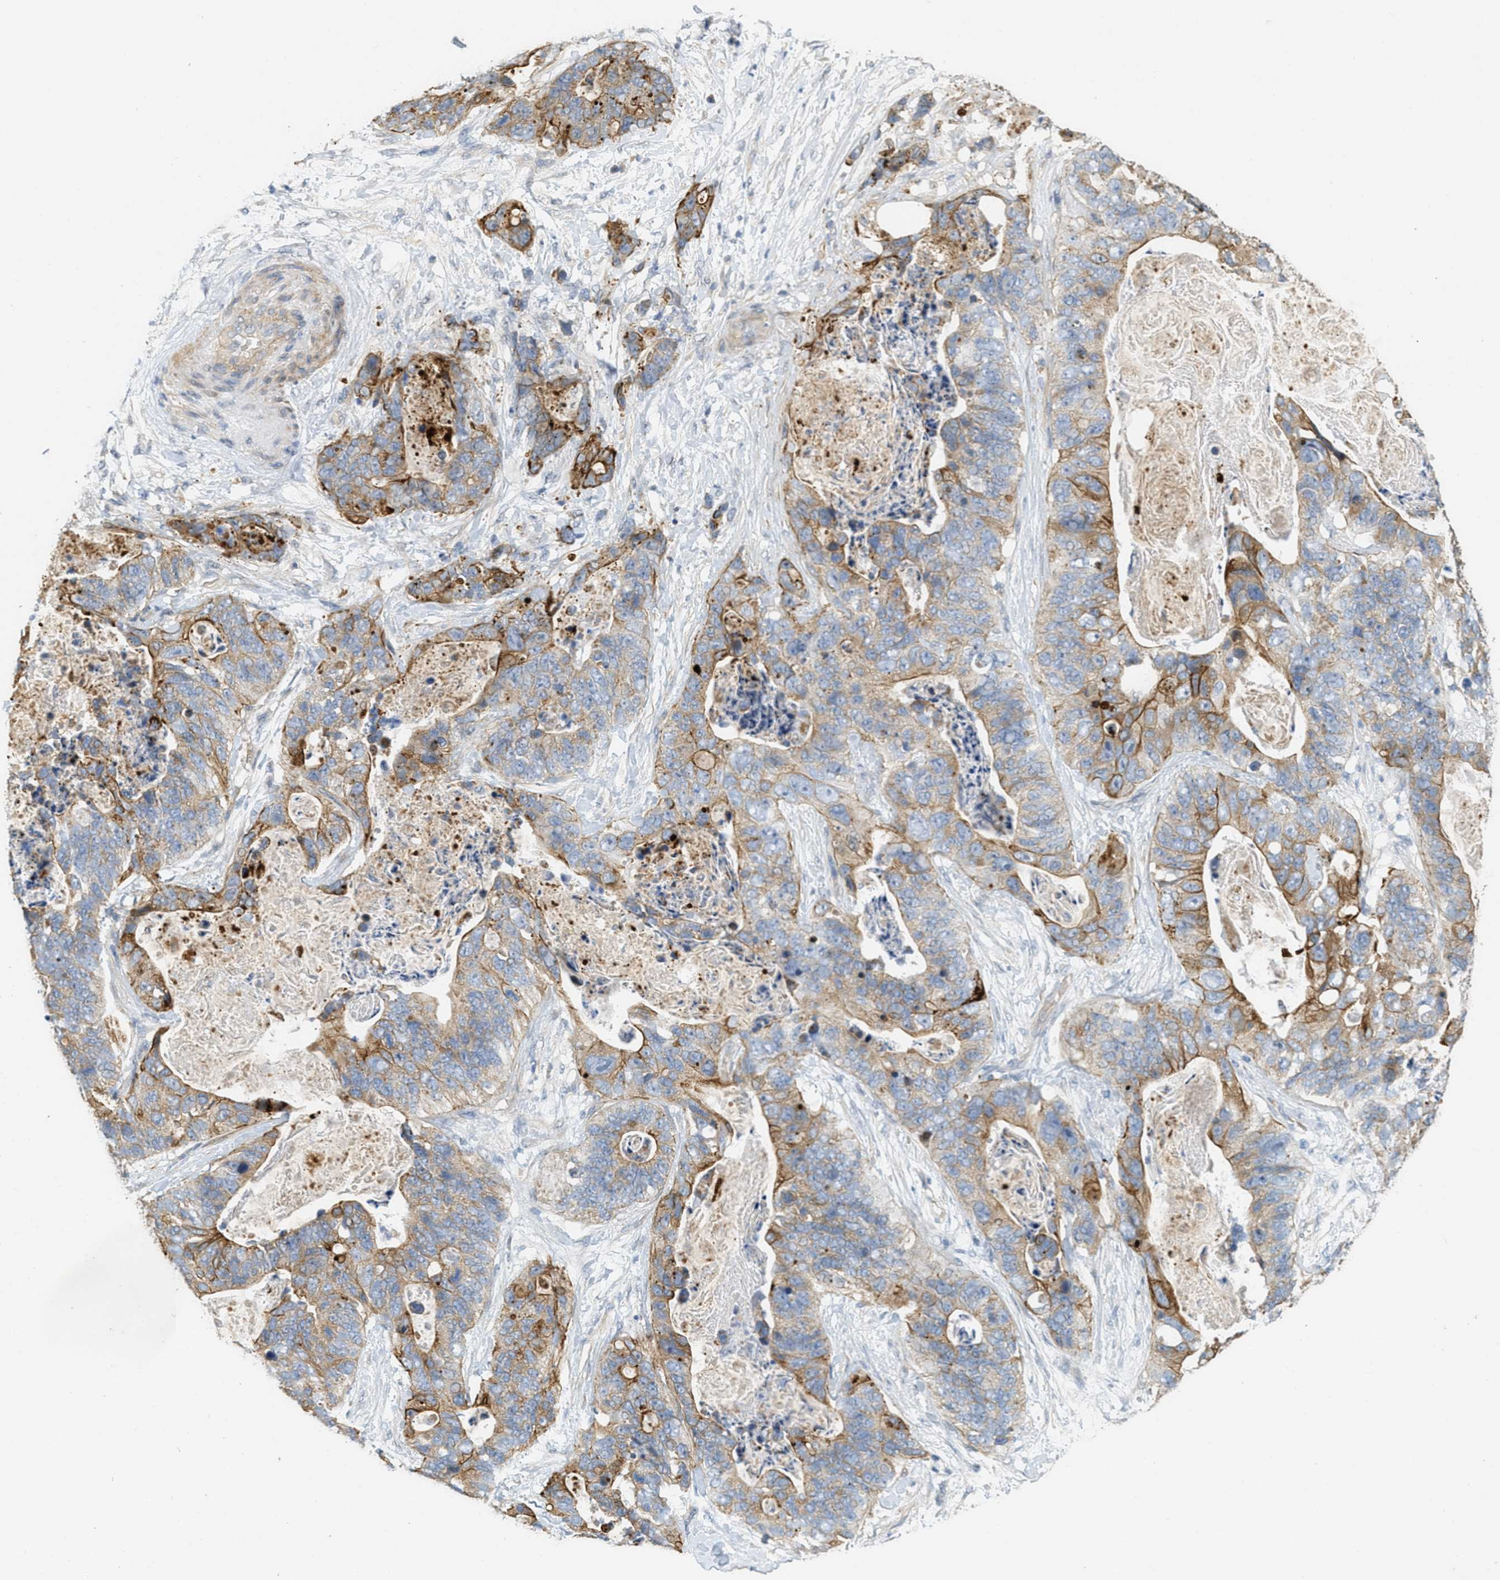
{"staining": {"intensity": "moderate", "quantity": ">75%", "location": "cytoplasmic/membranous"}, "tissue": "stomach cancer", "cell_type": "Tumor cells", "image_type": "cancer", "snomed": [{"axis": "morphology", "description": "Adenocarcinoma, NOS"}, {"axis": "topography", "description": "Stomach"}], "caption": "Stomach adenocarcinoma stained for a protein demonstrates moderate cytoplasmic/membranous positivity in tumor cells.", "gene": "MRS2", "patient": {"sex": "female", "age": 89}}